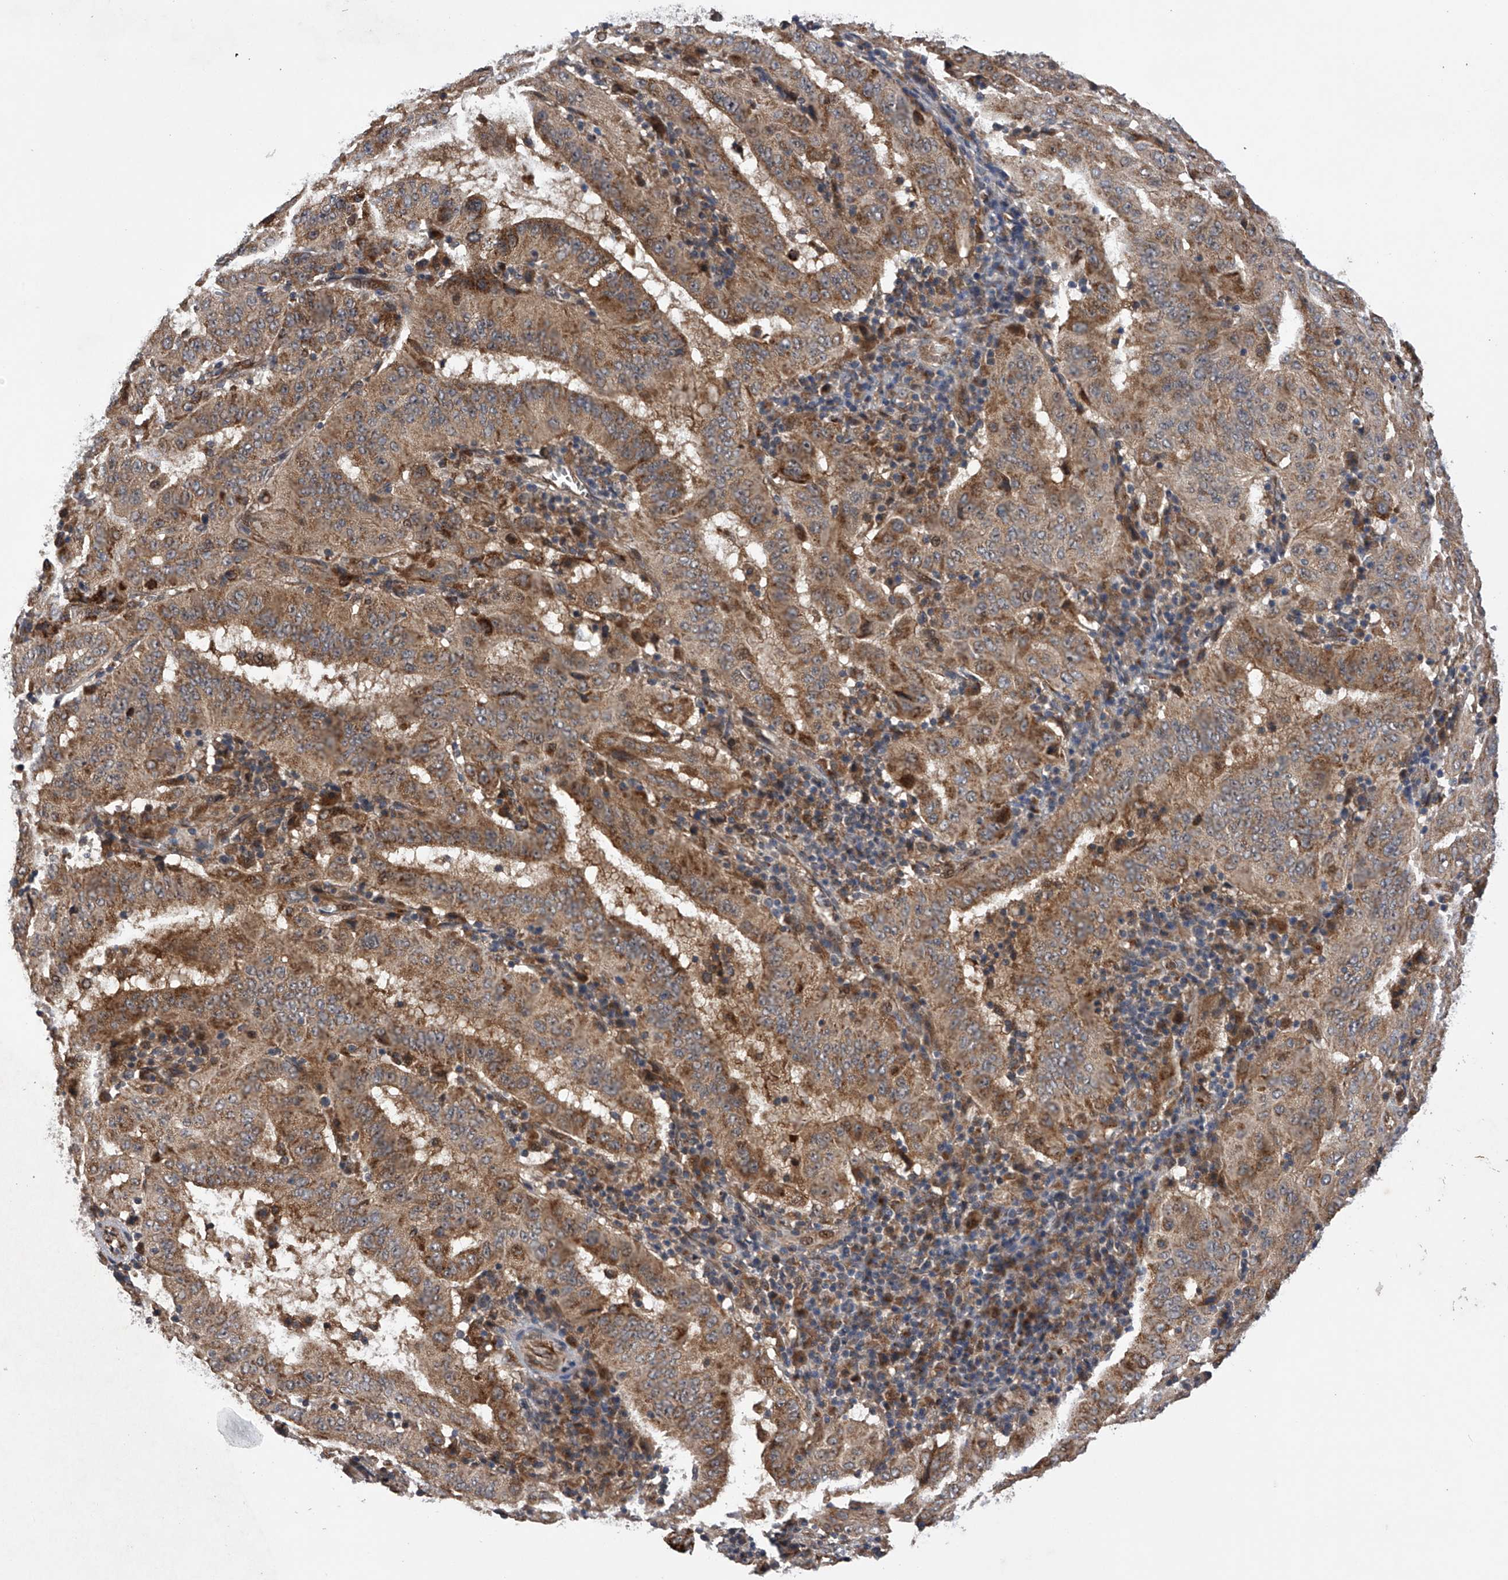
{"staining": {"intensity": "moderate", "quantity": ">75%", "location": "cytoplasmic/membranous"}, "tissue": "pancreatic cancer", "cell_type": "Tumor cells", "image_type": "cancer", "snomed": [{"axis": "morphology", "description": "Adenocarcinoma, NOS"}, {"axis": "topography", "description": "Pancreas"}], "caption": "Protein expression analysis of pancreatic cancer (adenocarcinoma) displays moderate cytoplasmic/membranous positivity in about >75% of tumor cells. (DAB = brown stain, brightfield microscopy at high magnification).", "gene": "MAP3K11", "patient": {"sex": "male", "age": 63}}